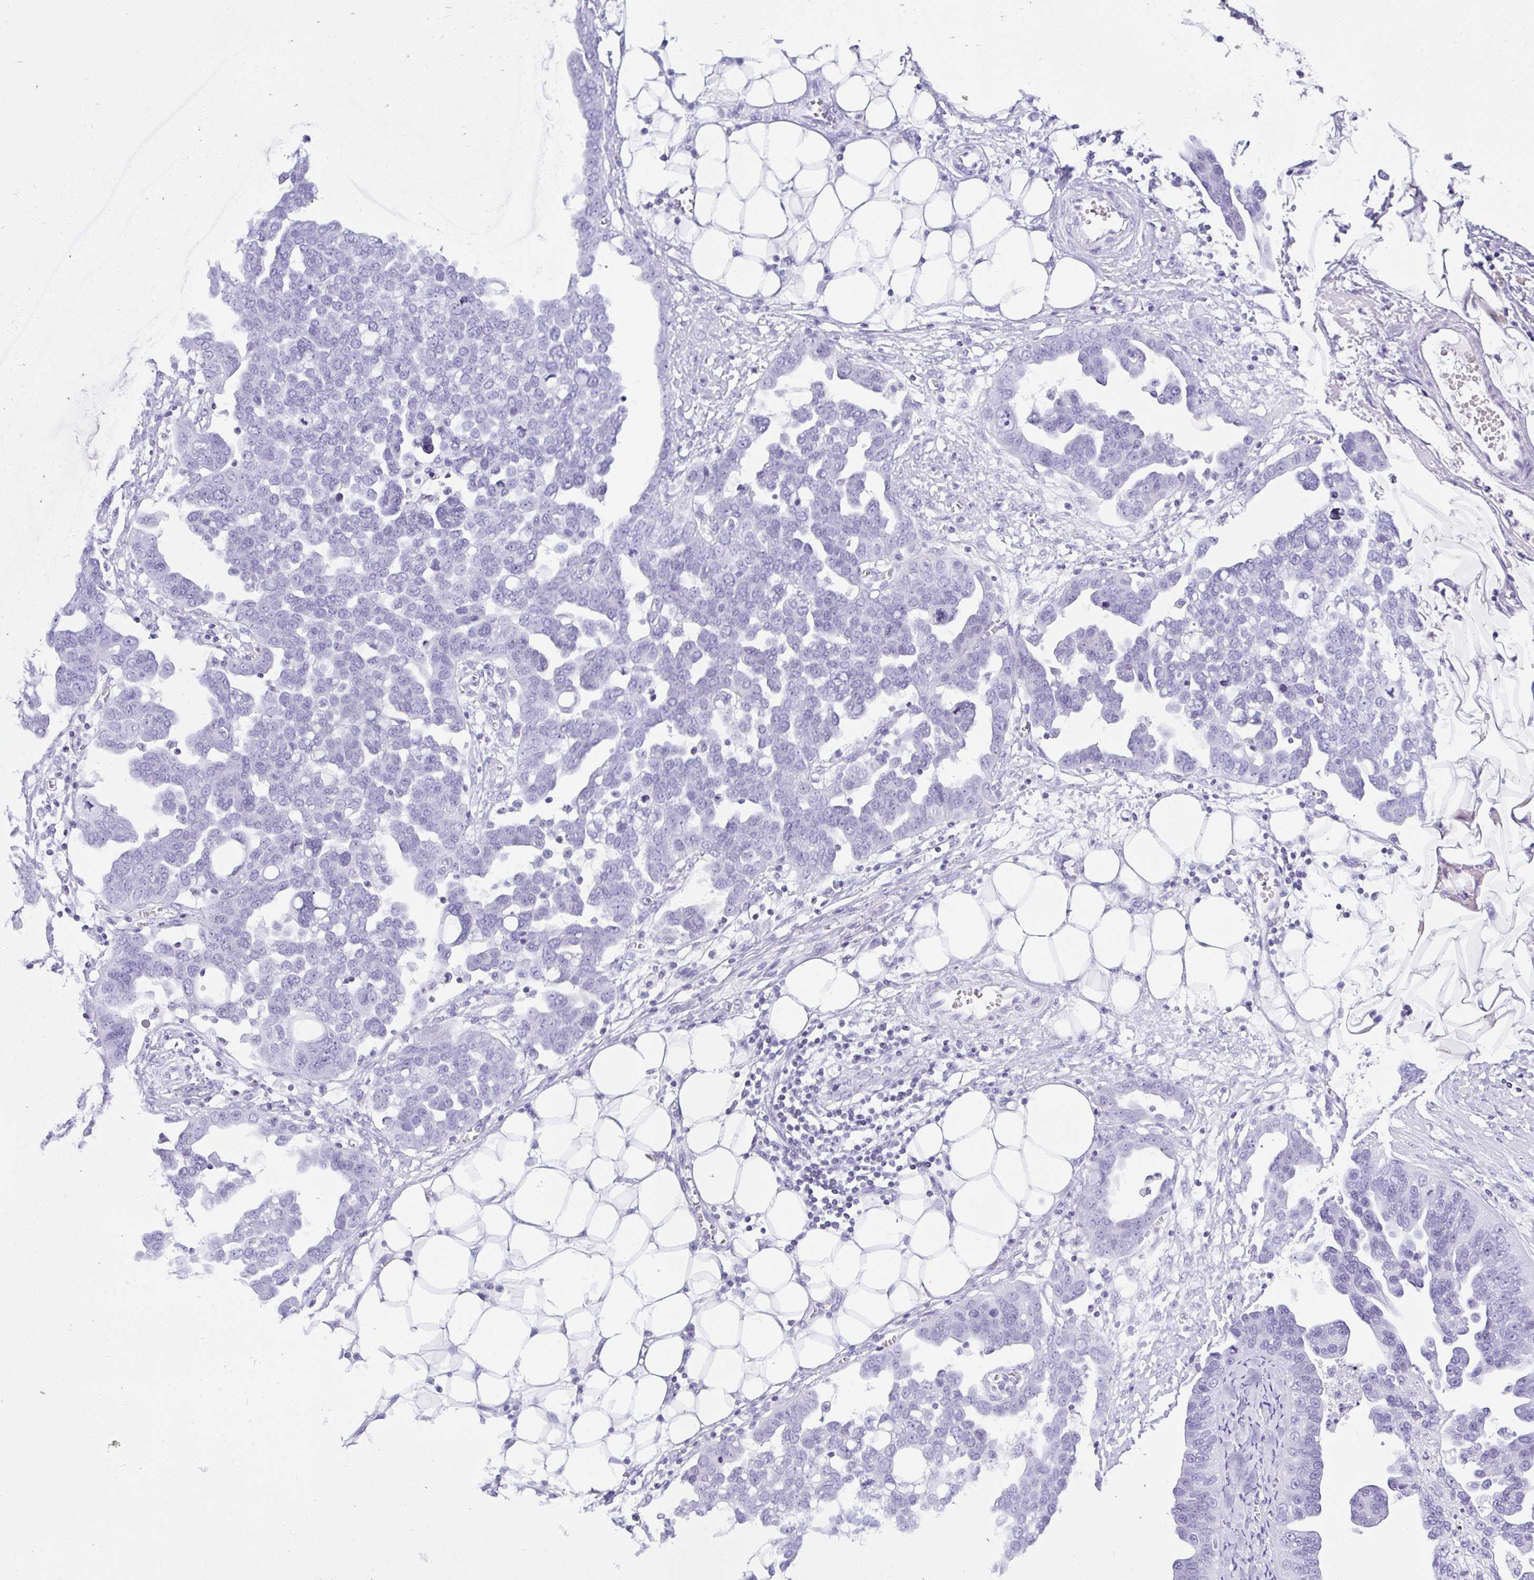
{"staining": {"intensity": "negative", "quantity": "none", "location": "none"}, "tissue": "ovarian cancer", "cell_type": "Tumor cells", "image_type": "cancer", "snomed": [{"axis": "morphology", "description": "Cystadenocarcinoma, serous, NOS"}, {"axis": "topography", "description": "Ovary"}], "caption": "An image of serous cystadenocarcinoma (ovarian) stained for a protein demonstrates no brown staining in tumor cells.", "gene": "KRT27", "patient": {"sex": "female", "age": 75}}